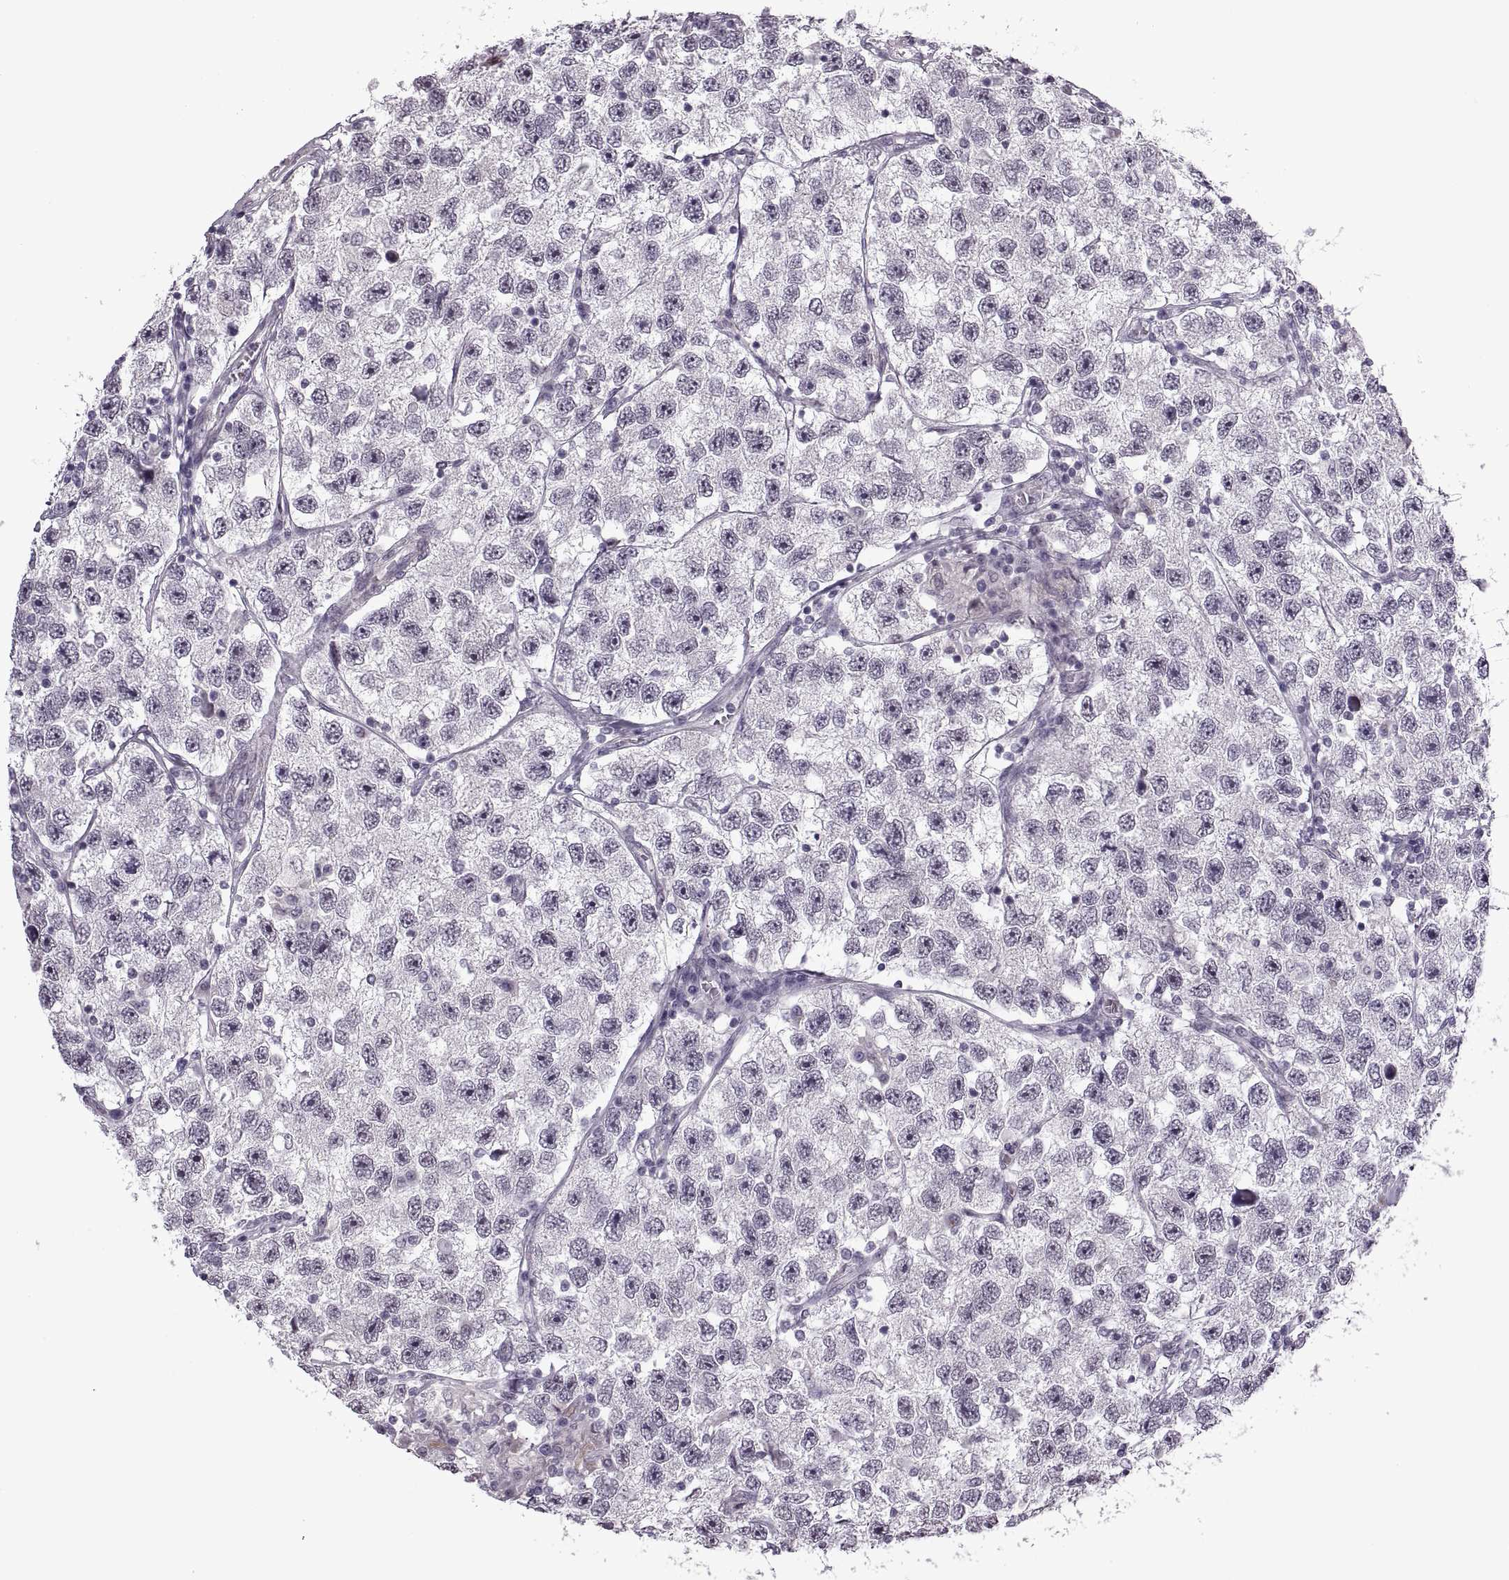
{"staining": {"intensity": "negative", "quantity": "none", "location": "none"}, "tissue": "testis cancer", "cell_type": "Tumor cells", "image_type": "cancer", "snomed": [{"axis": "morphology", "description": "Seminoma, NOS"}, {"axis": "topography", "description": "Testis"}], "caption": "This is an immunohistochemistry (IHC) image of human seminoma (testis). There is no expression in tumor cells.", "gene": "PRSS37", "patient": {"sex": "male", "age": 26}}